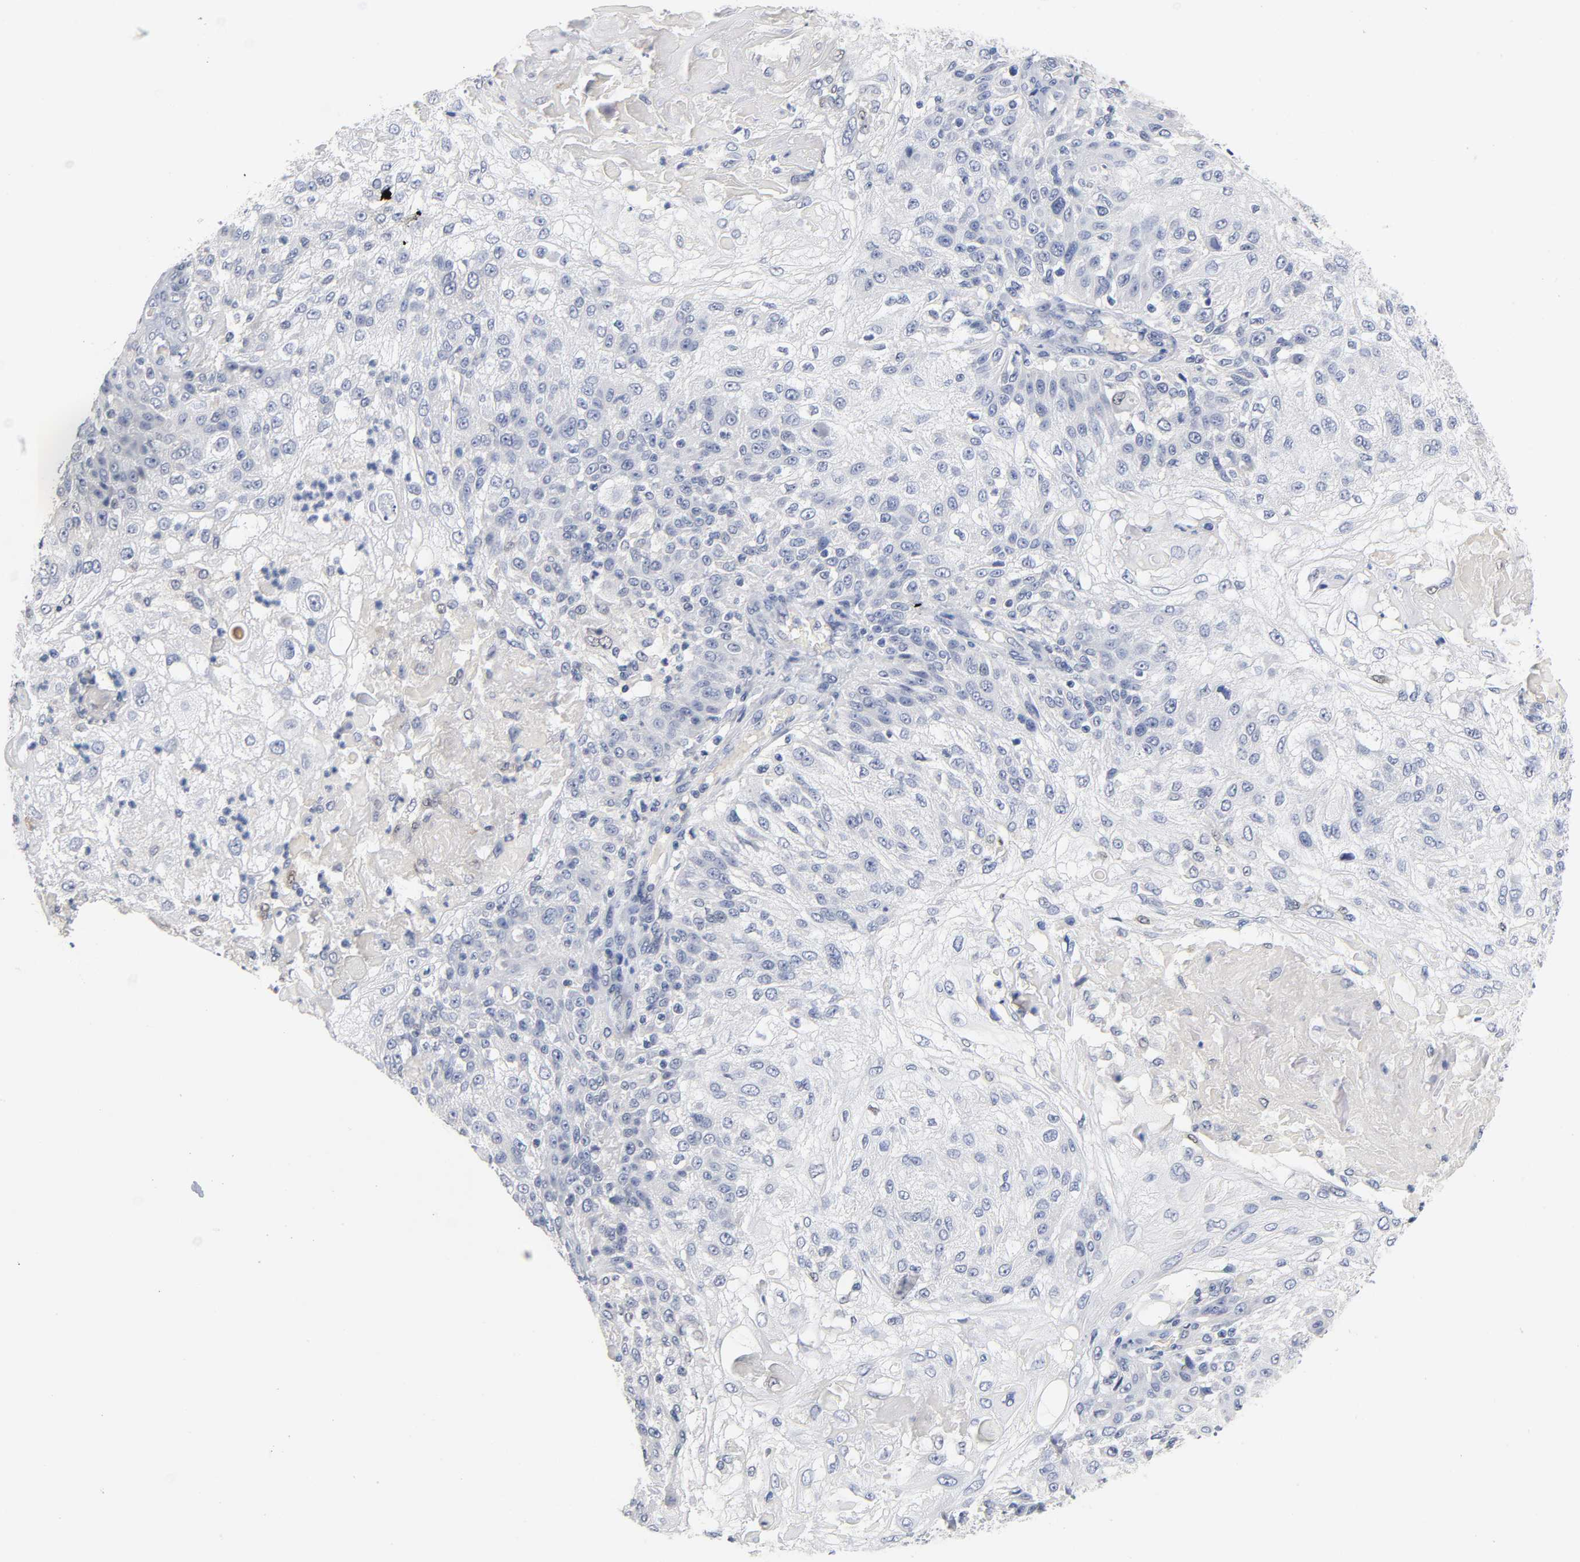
{"staining": {"intensity": "negative", "quantity": "none", "location": "none"}, "tissue": "skin cancer", "cell_type": "Tumor cells", "image_type": "cancer", "snomed": [{"axis": "morphology", "description": "Normal tissue, NOS"}, {"axis": "morphology", "description": "Squamous cell carcinoma, NOS"}, {"axis": "topography", "description": "Skin"}], "caption": "Immunohistochemistry (IHC) of skin squamous cell carcinoma reveals no staining in tumor cells. The staining is performed using DAB (3,3'-diaminobenzidine) brown chromogen with nuclei counter-stained in using hematoxylin.", "gene": "NFATC1", "patient": {"sex": "female", "age": 83}}